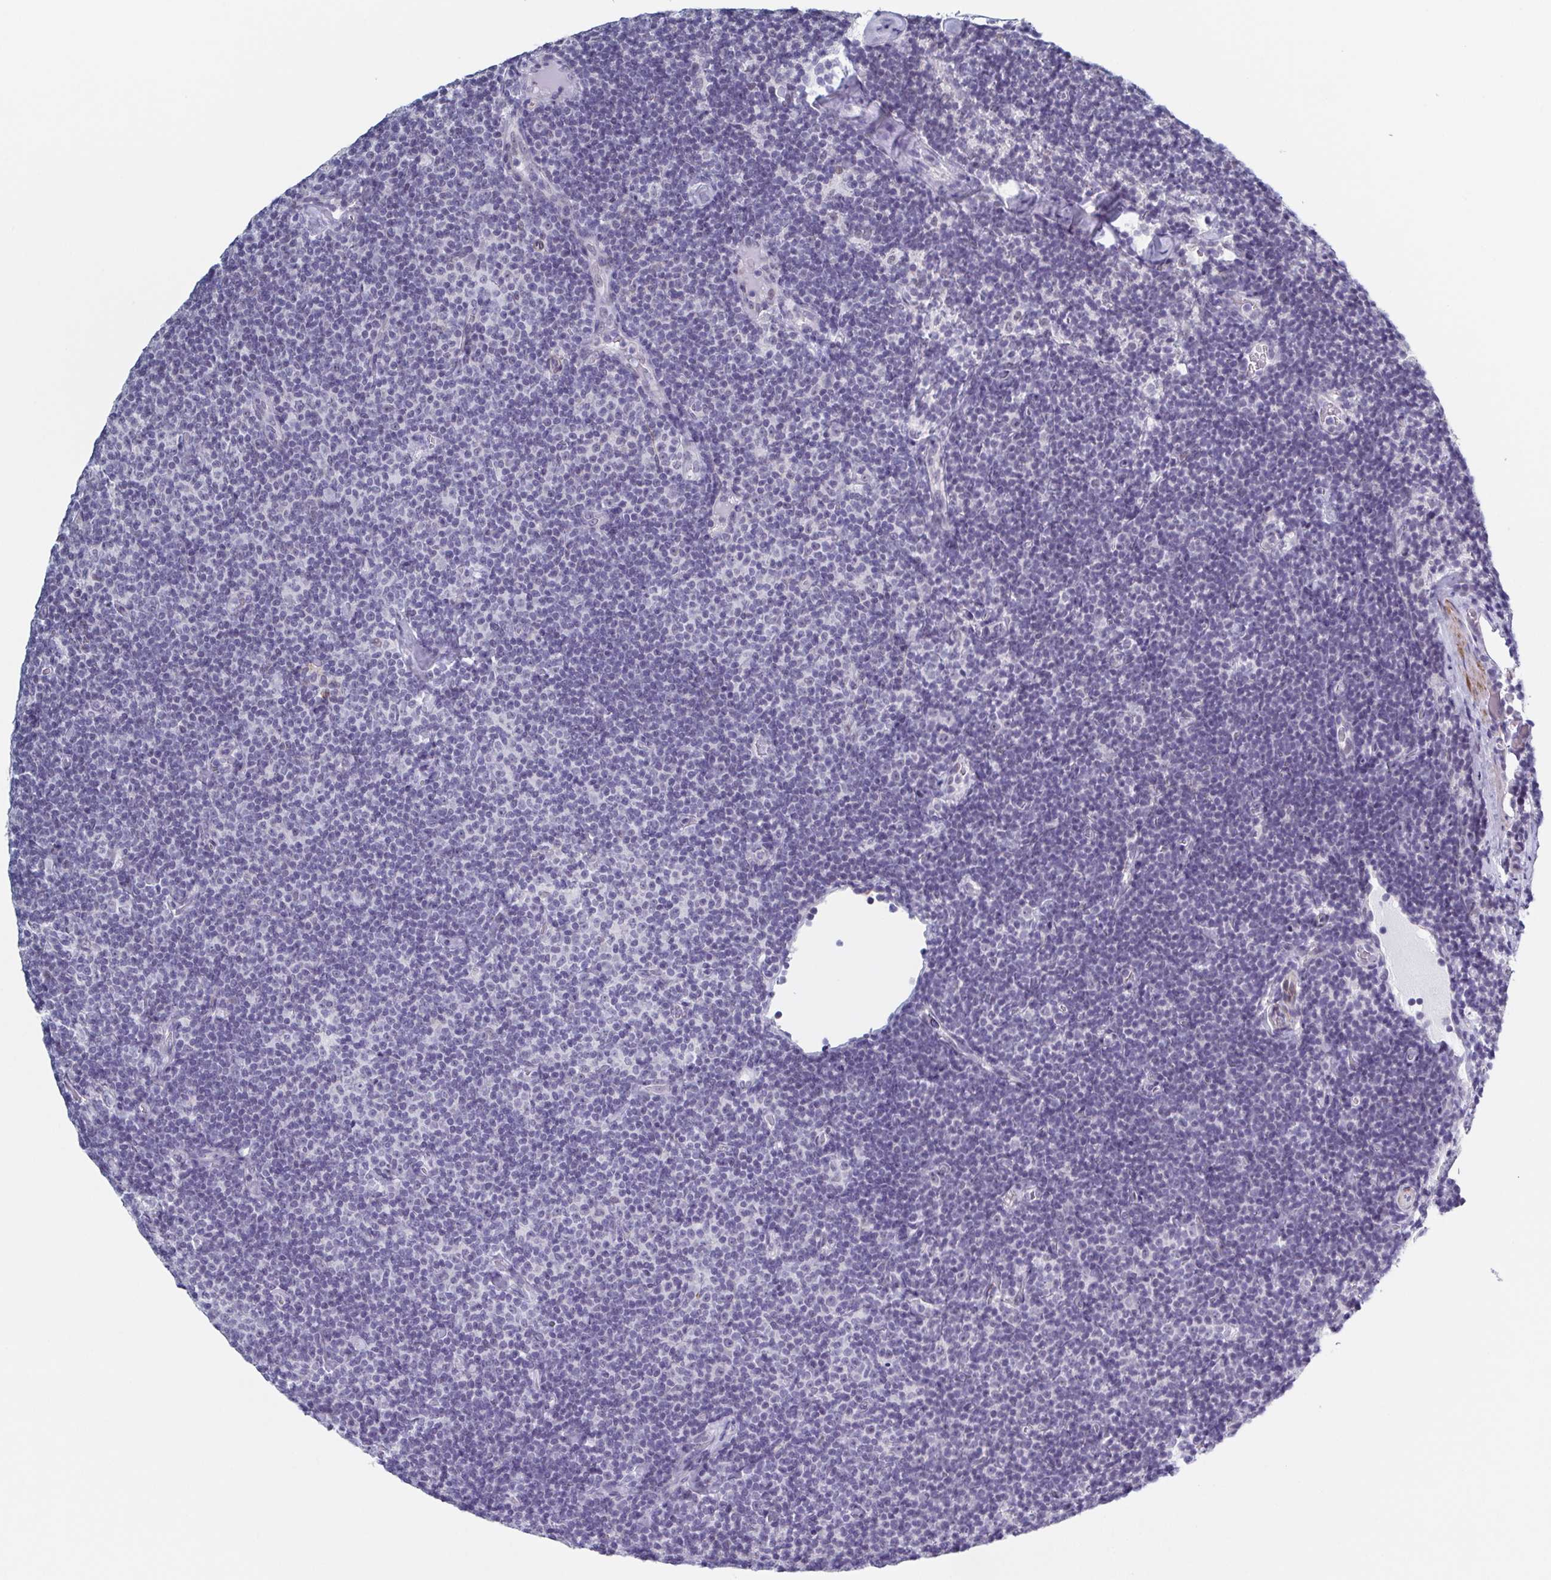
{"staining": {"intensity": "negative", "quantity": "none", "location": "none"}, "tissue": "lymphoma", "cell_type": "Tumor cells", "image_type": "cancer", "snomed": [{"axis": "morphology", "description": "Malignant lymphoma, non-Hodgkin's type, Low grade"}, {"axis": "topography", "description": "Lymph node"}], "caption": "There is no significant positivity in tumor cells of lymphoma.", "gene": "TMEM92", "patient": {"sex": "male", "age": 81}}